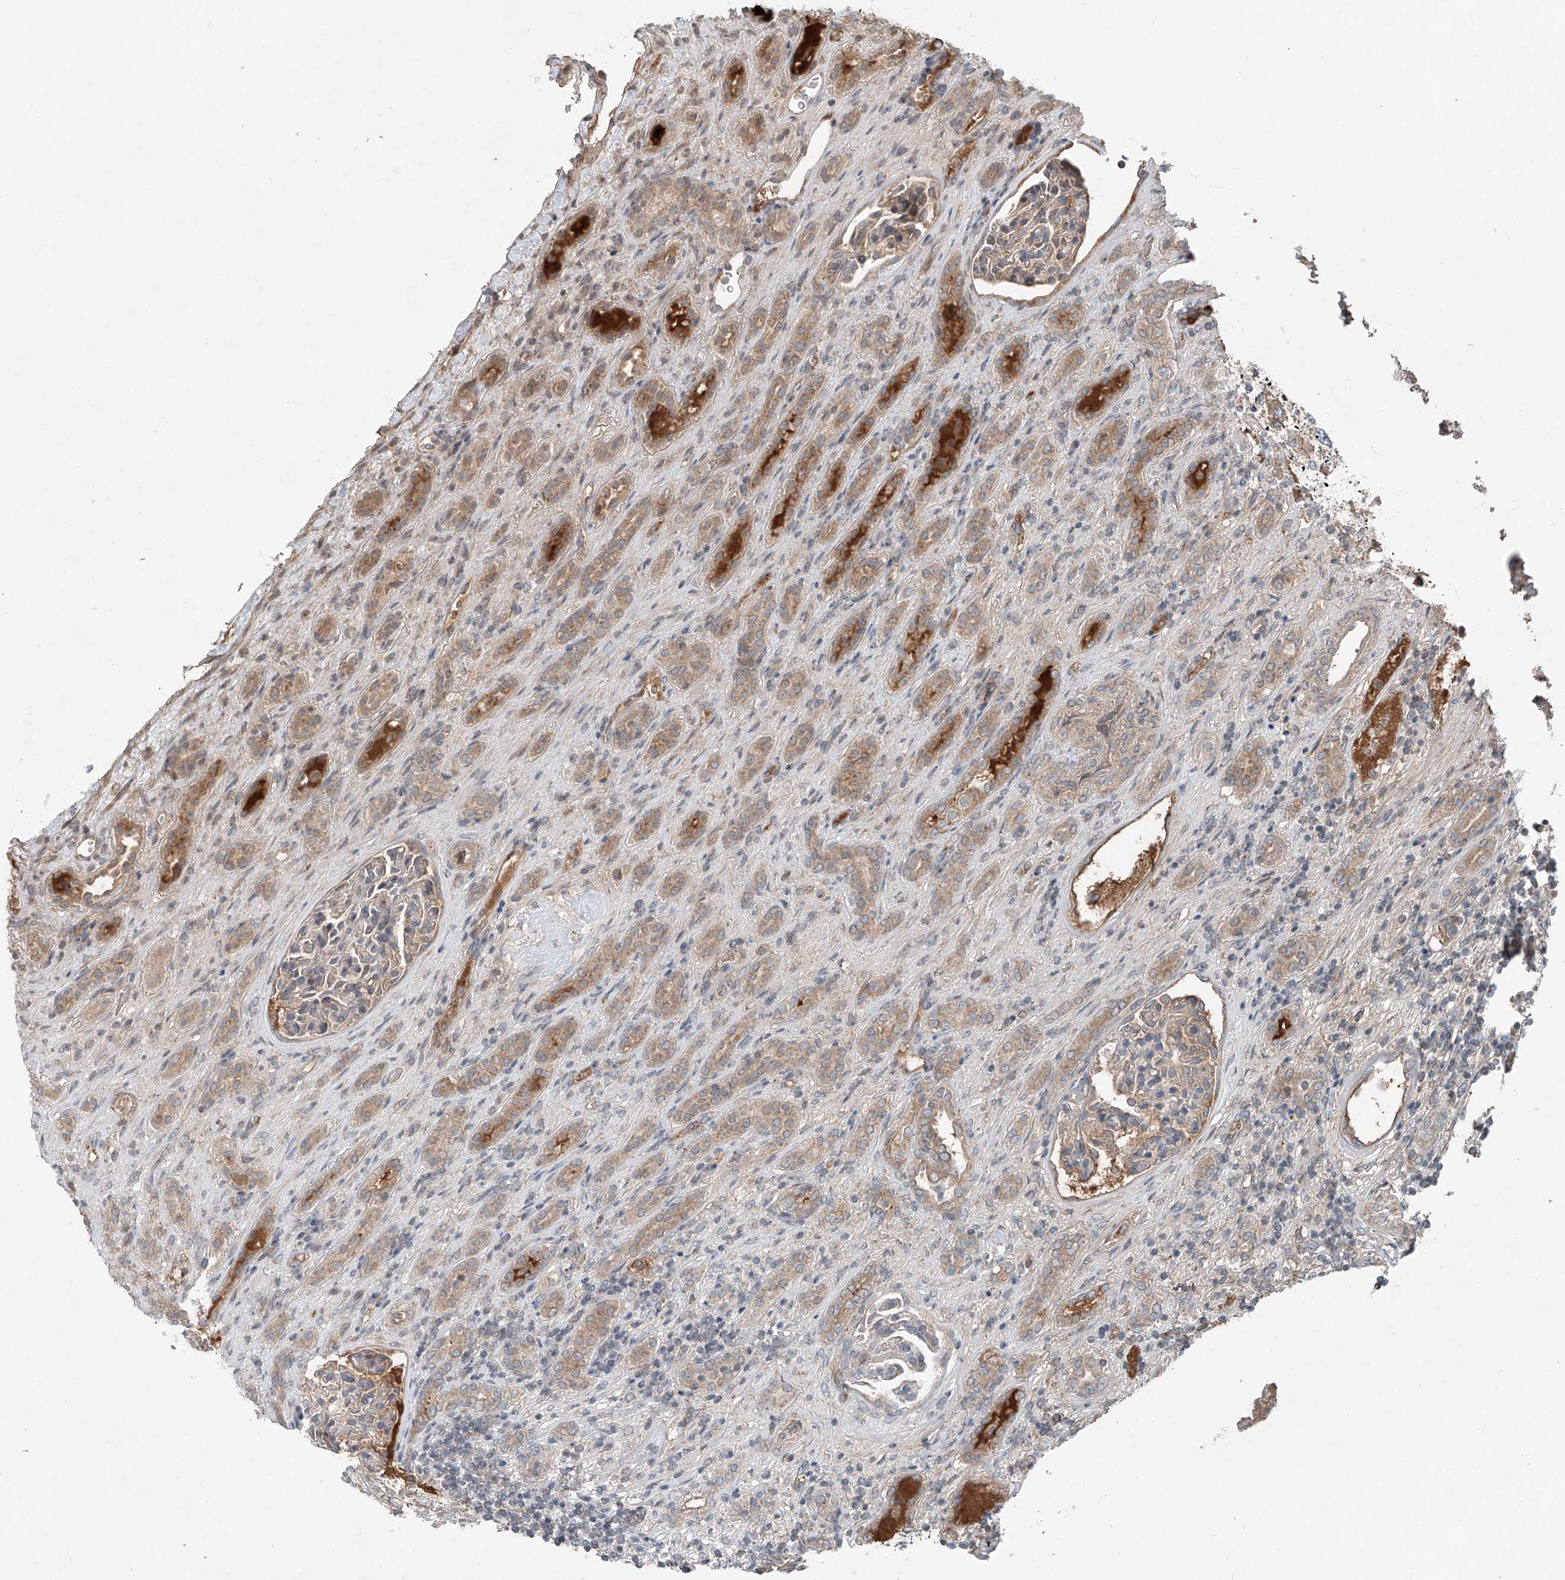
{"staining": {"intensity": "weak", "quantity": "25%-75%", "location": "cytoplasmic/membranous"}, "tissue": "renal cancer", "cell_type": "Tumor cells", "image_type": "cancer", "snomed": [{"axis": "morphology", "description": "Adenocarcinoma, NOS"}, {"axis": "topography", "description": "Kidney"}], "caption": "A histopathology image of adenocarcinoma (renal) stained for a protein demonstrates weak cytoplasmic/membranous brown staining in tumor cells. (DAB (3,3'-diaminobenzidine) IHC, brown staining for protein, blue staining for nuclei).", "gene": "ADAM23", "patient": {"sex": "female", "age": 54}}